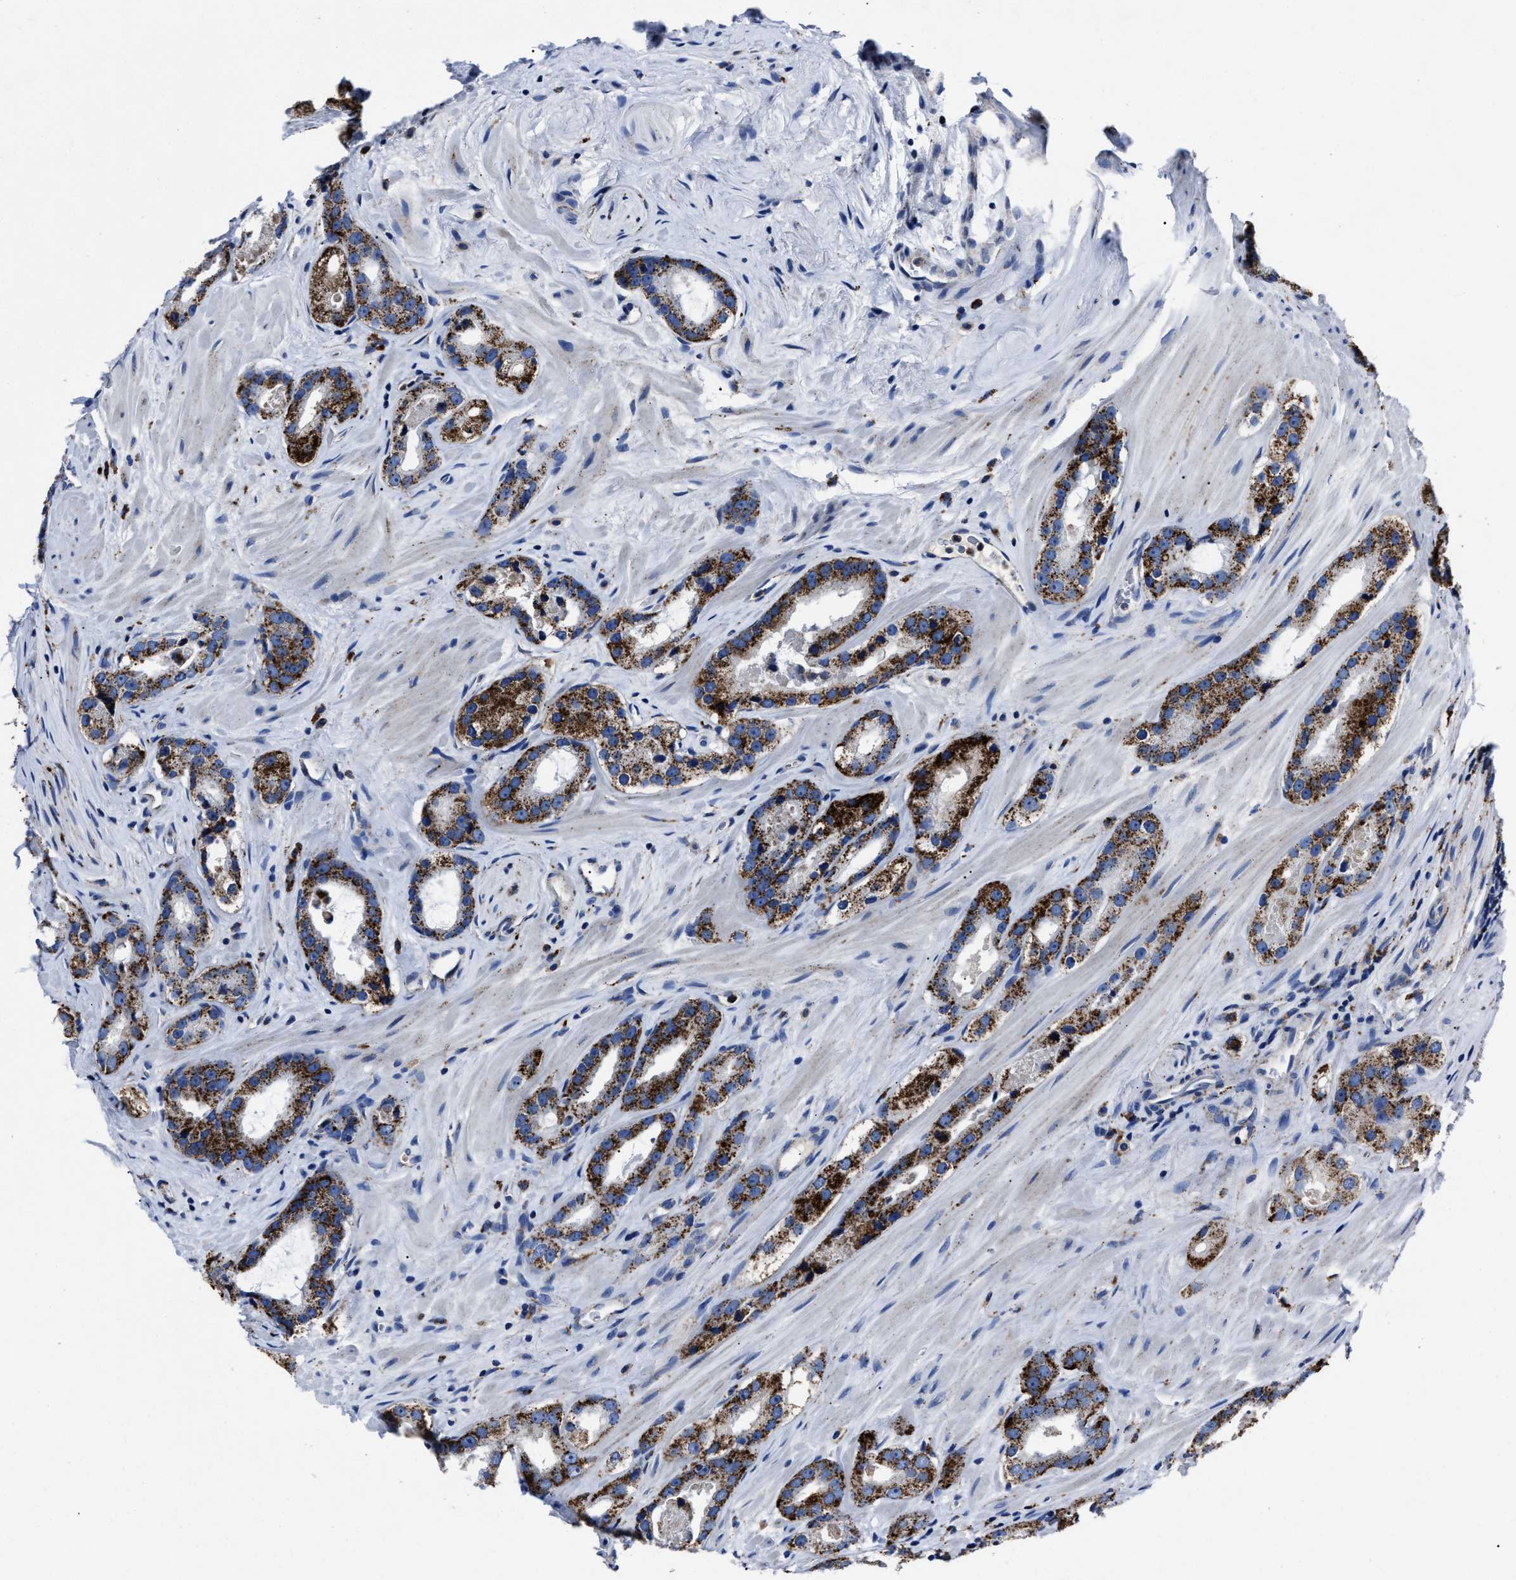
{"staining": {"intensity": "strong", "quantity": ">75%", "location": "cytoplasmic/membranous"}, "tissue": "prostate cancer", "cell_type": "Tumor cells", "image_type": "cancer", "snomed": [{"axis": "morphology", "description": "Adenocarcinoma, High grade"}, {"axis": "topography", "description": "Prostate"}], "caption": "This image demonstrates high-grade adenocarcinoma (prostate) stained with immunohistochemistry to label a protein in brown. The cytoplasmic/membranous of tumor cells show strong positivity for the protein. Nuclei are counter-stained blue.", "gene": "LAMTOR4", "patient": {"sex": "male", "age": 63}}